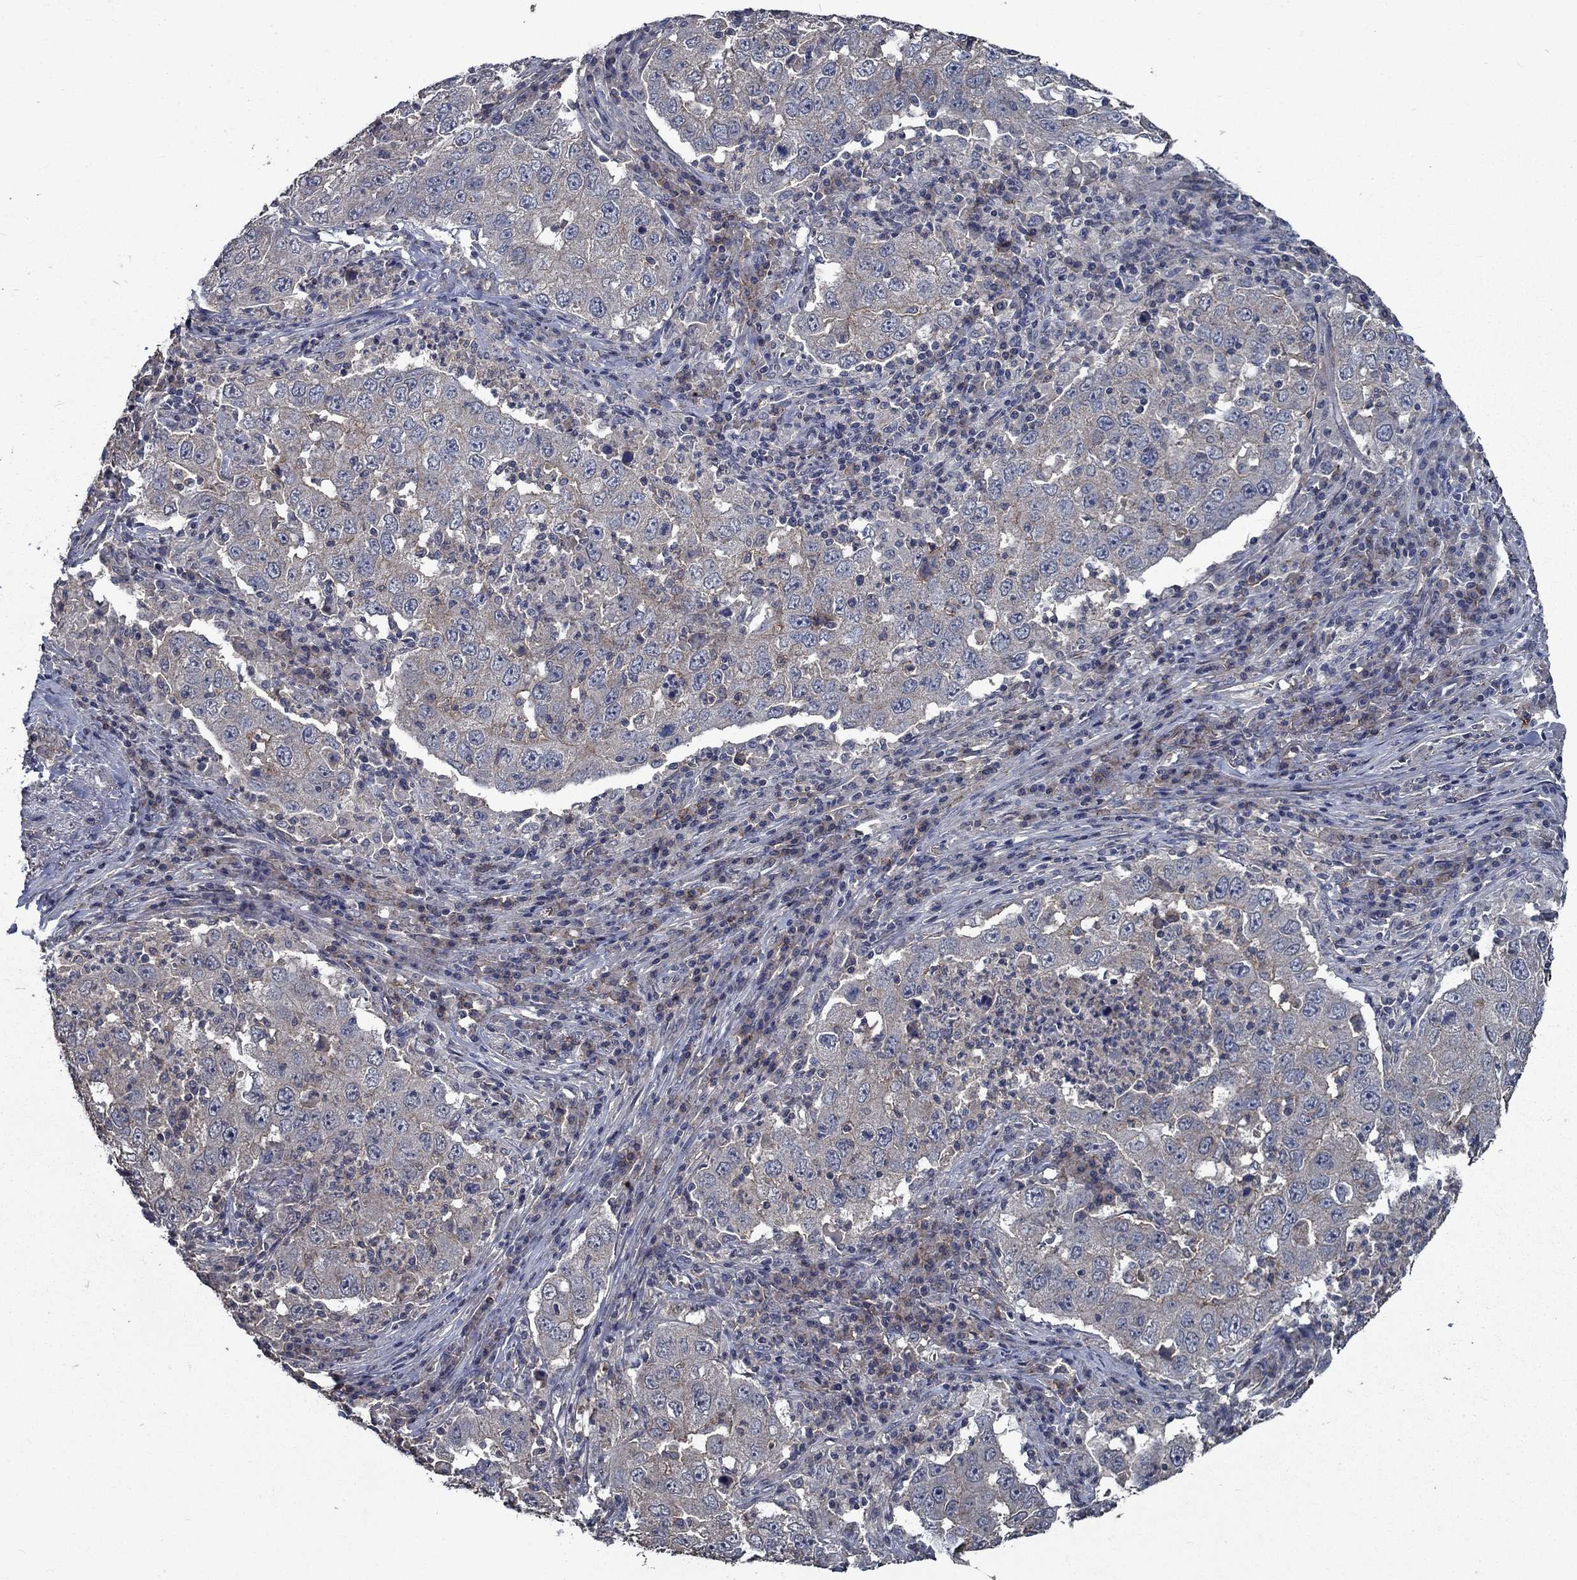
{"staining": {"intensity": "weak", "quantity": "<25%", "location": "cytoplasmic/membranous"}, "tissue": "lung cancer", "cell_type": "Tumor cells", "image_type": "cancer", "snomed": [{"axis": "morphology", "description": "Adenocarcinoma, NOS"}, {"axis": "topography", "description": "Lung"}], "caption": "There is no significant positivity in tumor cells of lung adenocarcinoma.", "gene": "SLC44A1", "patient": {"sex": "male", "age": 73}}